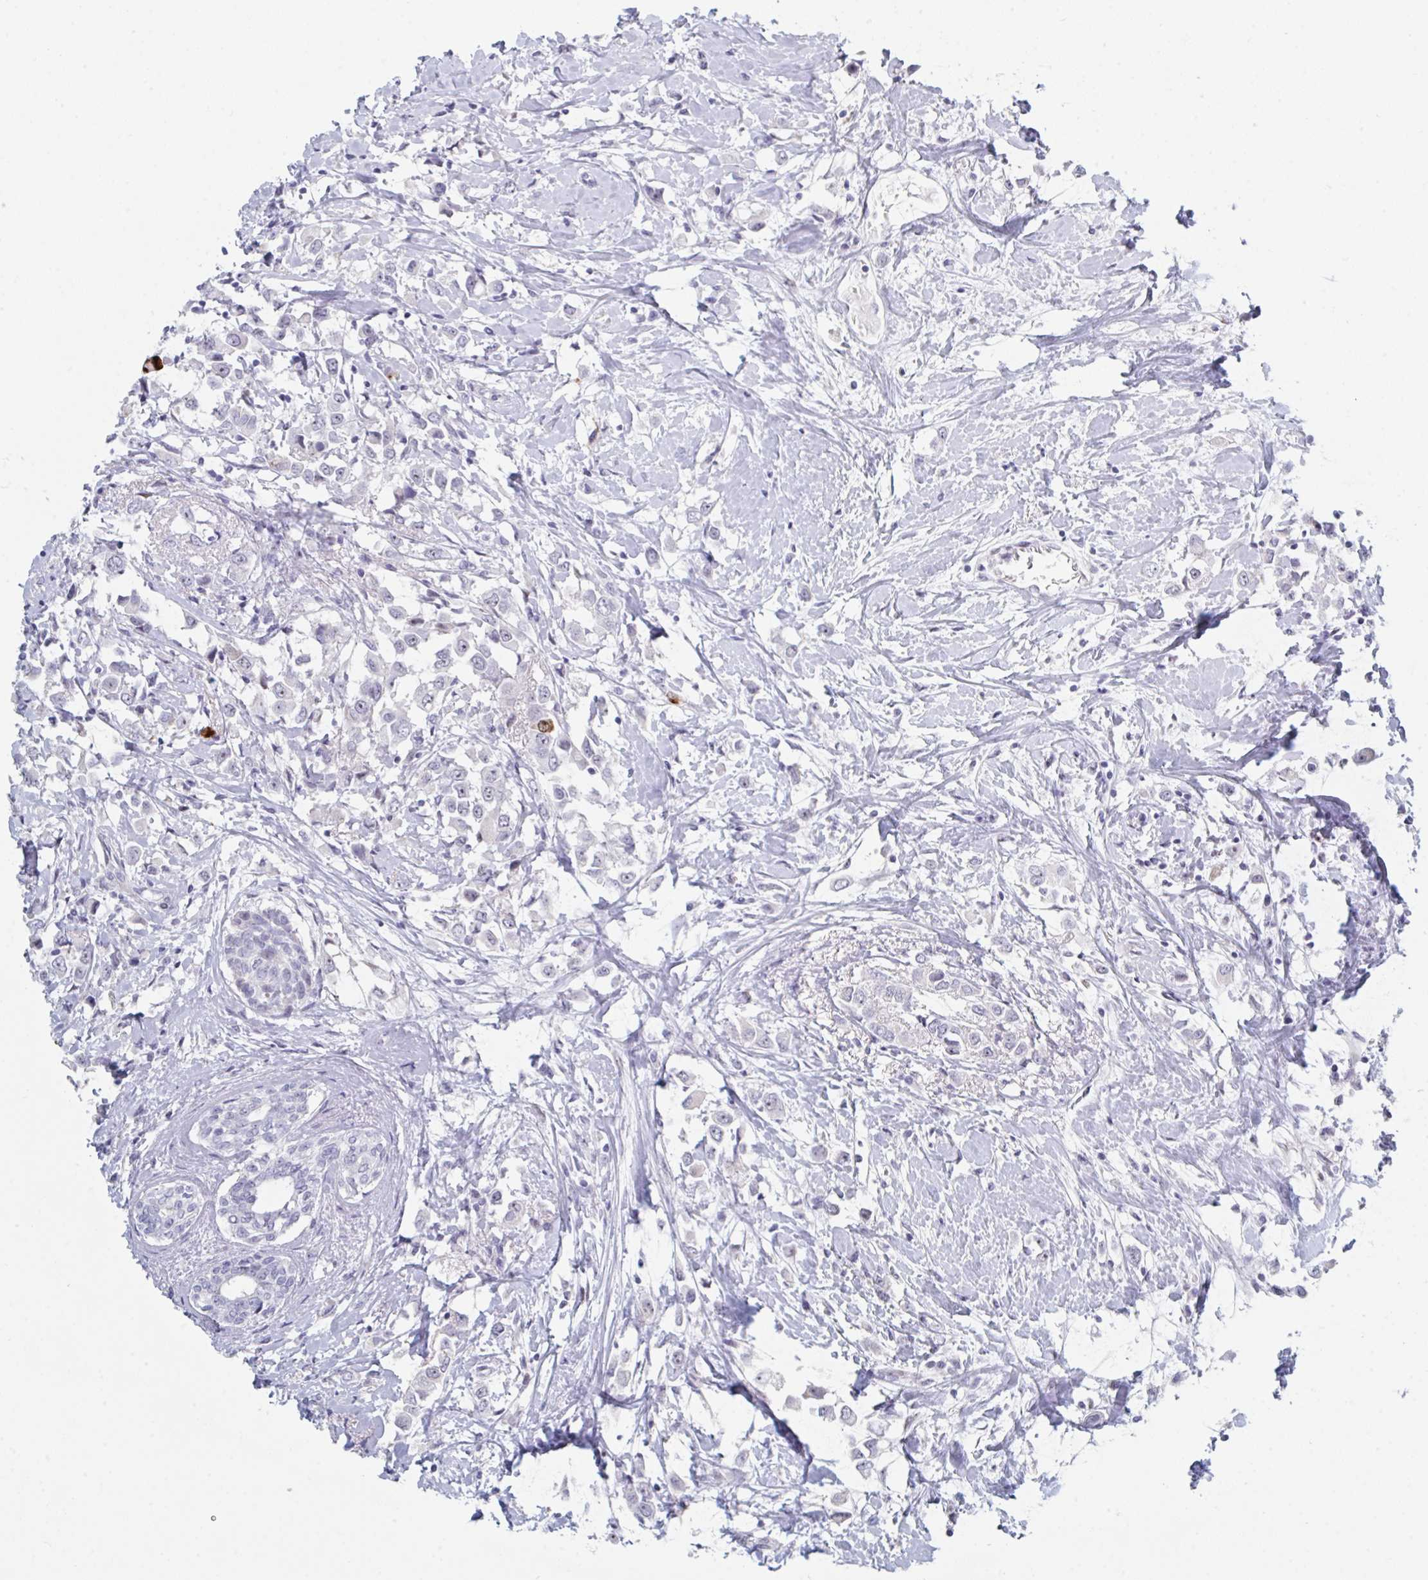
{"staining": {"intensity": "strong", "quantity": "<25%", "location": "cytoplasmic/membranous"}, "tissue": "breast cancer", "cell_type": "Tumor cells", "image_type": "cancer", "snomed": [{"axis": "morphology", "description": "Duct carcinoma"}, {"axis": "topography", "description": "Breast"}], "caption": "High-magnification brightfield microscopy of intraductal carcinoma (breast) stained with DAB (brown) and counterstained with hematoxylin (blue). tumor cells exhibit strong cytoplasmic/membranous positivity is appreciated in about<25% of cells.", "gene": "NR1H2", "patient": {"sex": "female", "age": 61}}